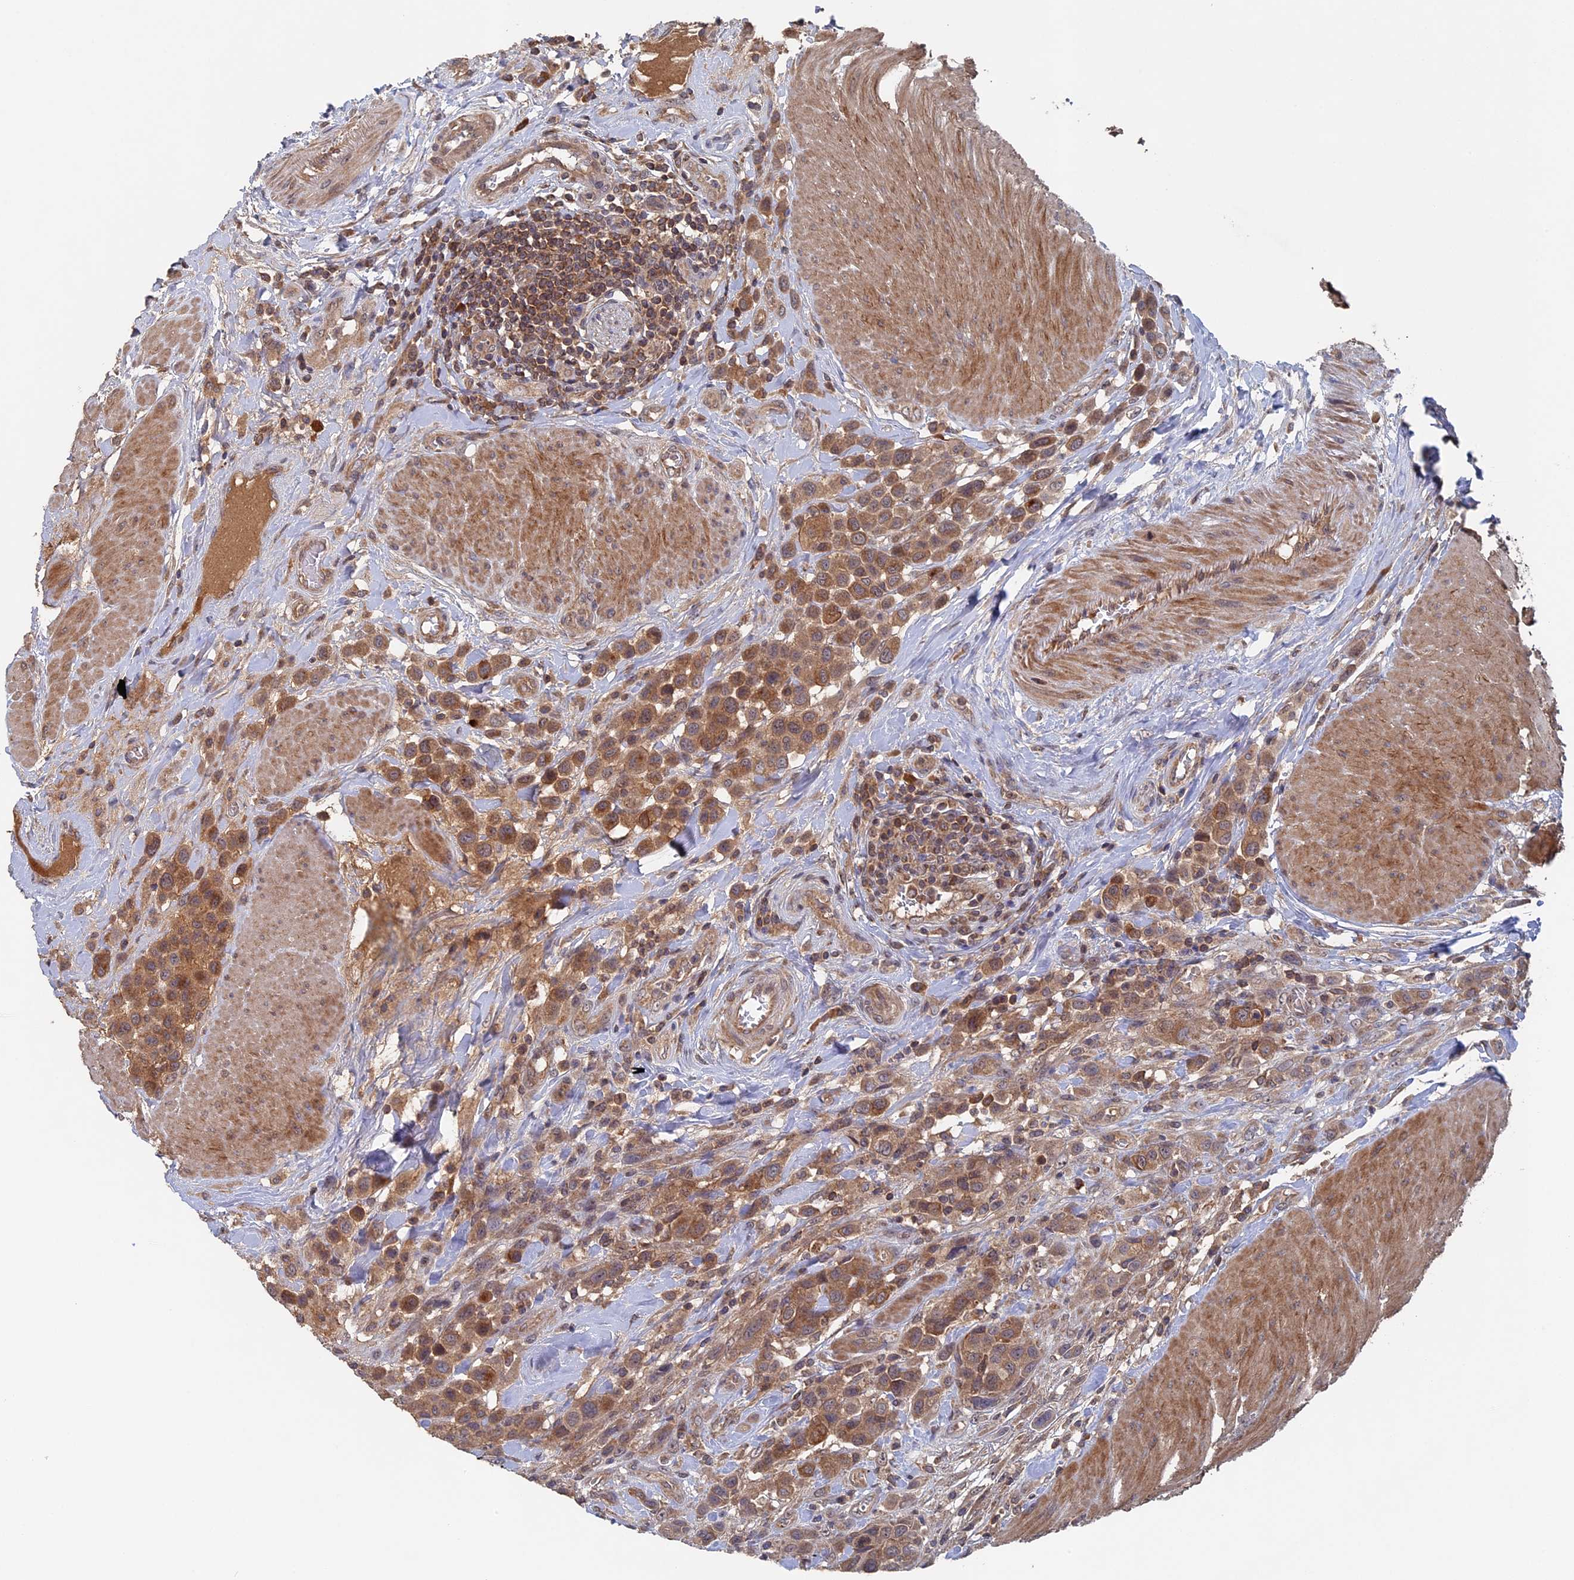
{"staining": {"intensity": "moderate", "quantity": ">75%", "location": "cytoplasmic/membranous"}, "tissue": "urothelial cancer", "cell_type": "Tumor cells", "image_type": "cancer", "snomed": [{"axis": "morphology", "description": "Urothelial carcinoma, High grade"}, {"axis": "topography", "description": "Urinary bladder"}], "caption": "Human urothelial cancer stained with a protein marker demonstrates moderate staining in tumor cells.", "gene": "RAB15", "patient": {"sex": "male", "age": 50}}